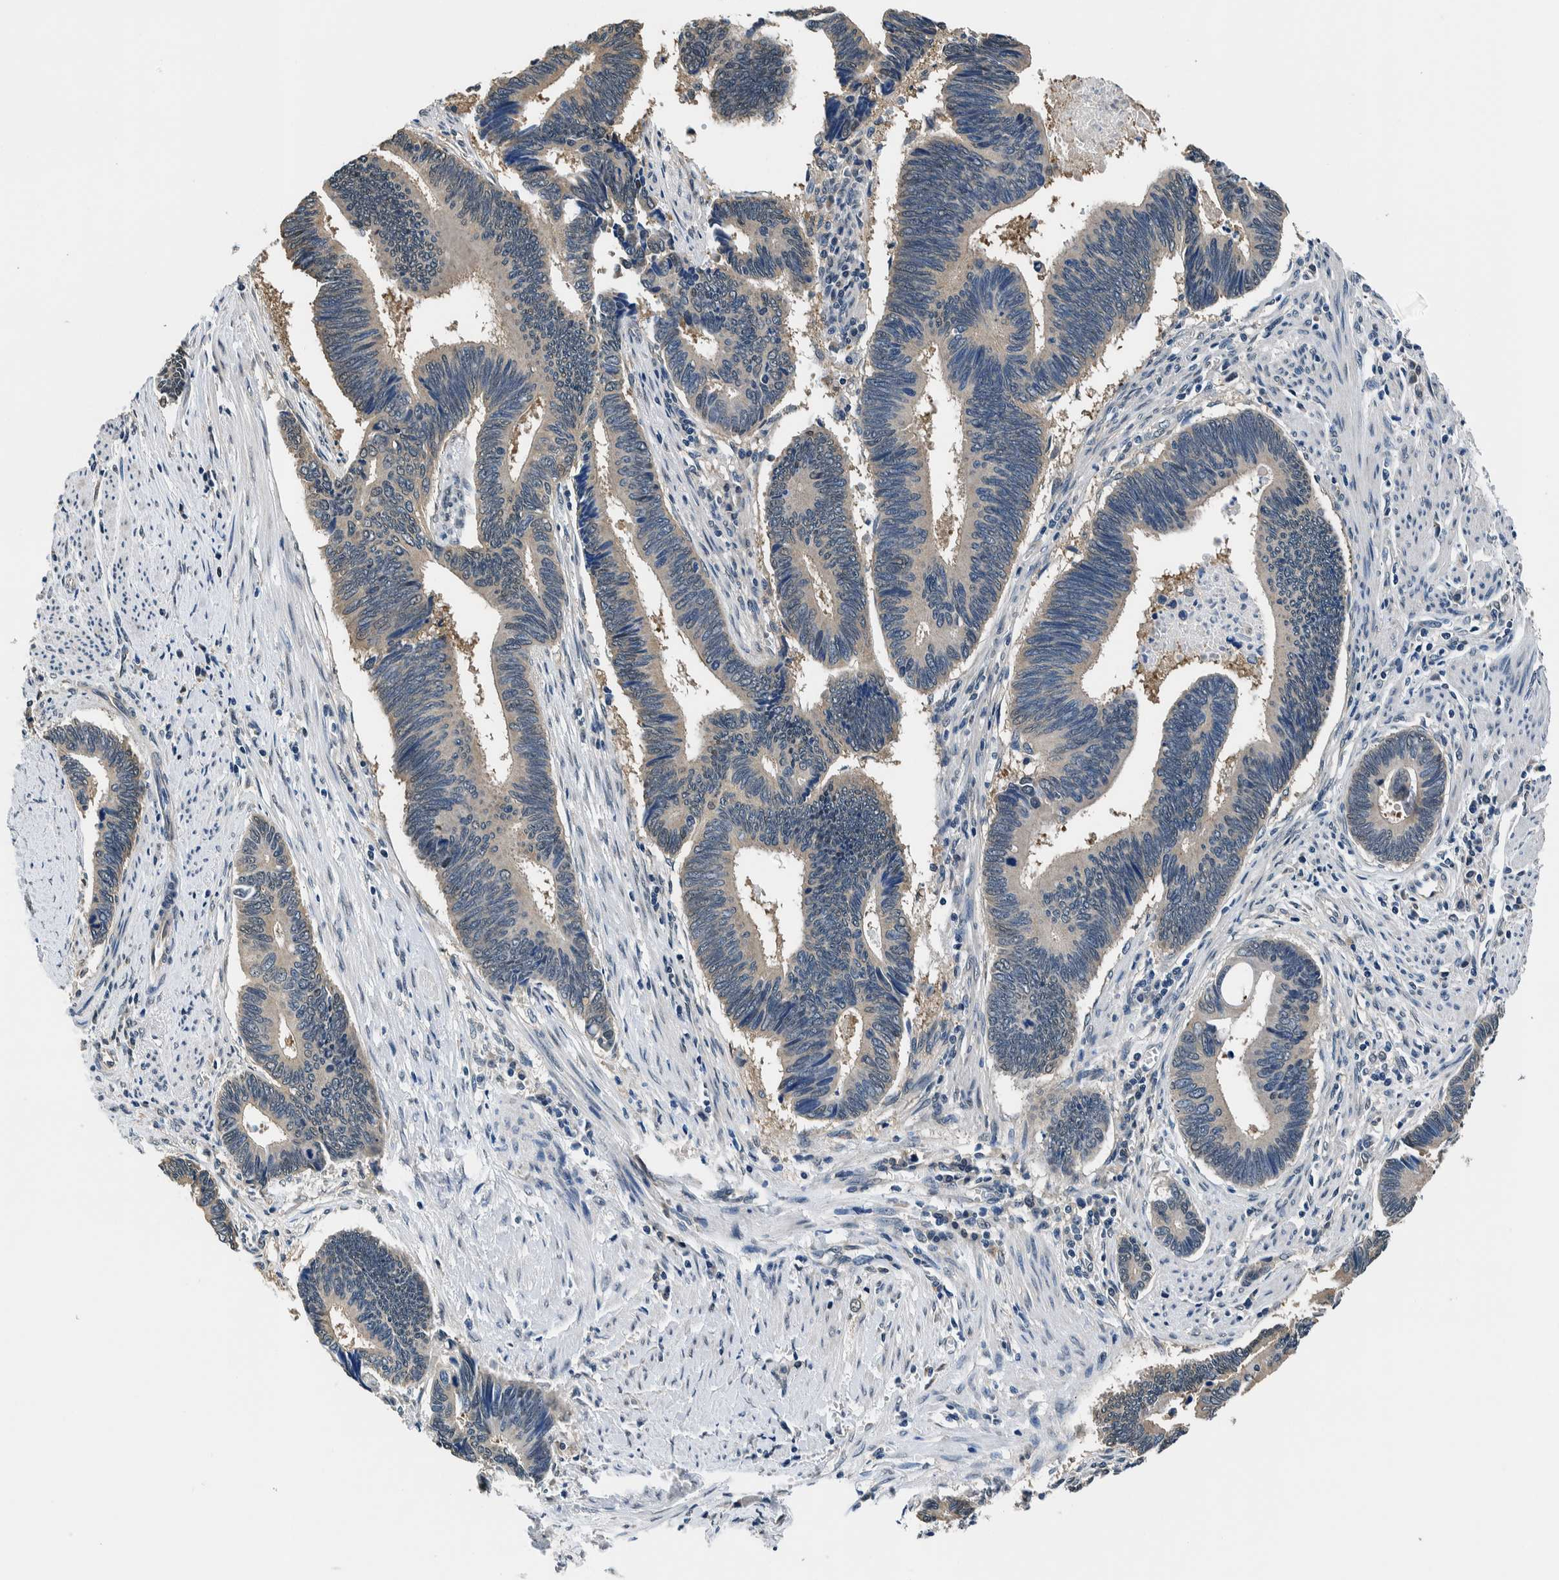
{"staining": {"intensity": "negative", "quantity": "none", "location": "none"}, "tissue": "pancreatic cancer", "cell_type": "Tumor cells", "image_type": "cancer", "snomed": [{"axis": "morphology", "description": "Adenocarcinoma, NOS"}, {"axis": "topography", "description": "Pancreas"}], "caption": "Protein analysis of pancreatic cancer (adenocarcinoma) shows no significant positivity in tumor cells.", "gene": "NIBAN2", "patient": {"sex": "female", "age": 70}}